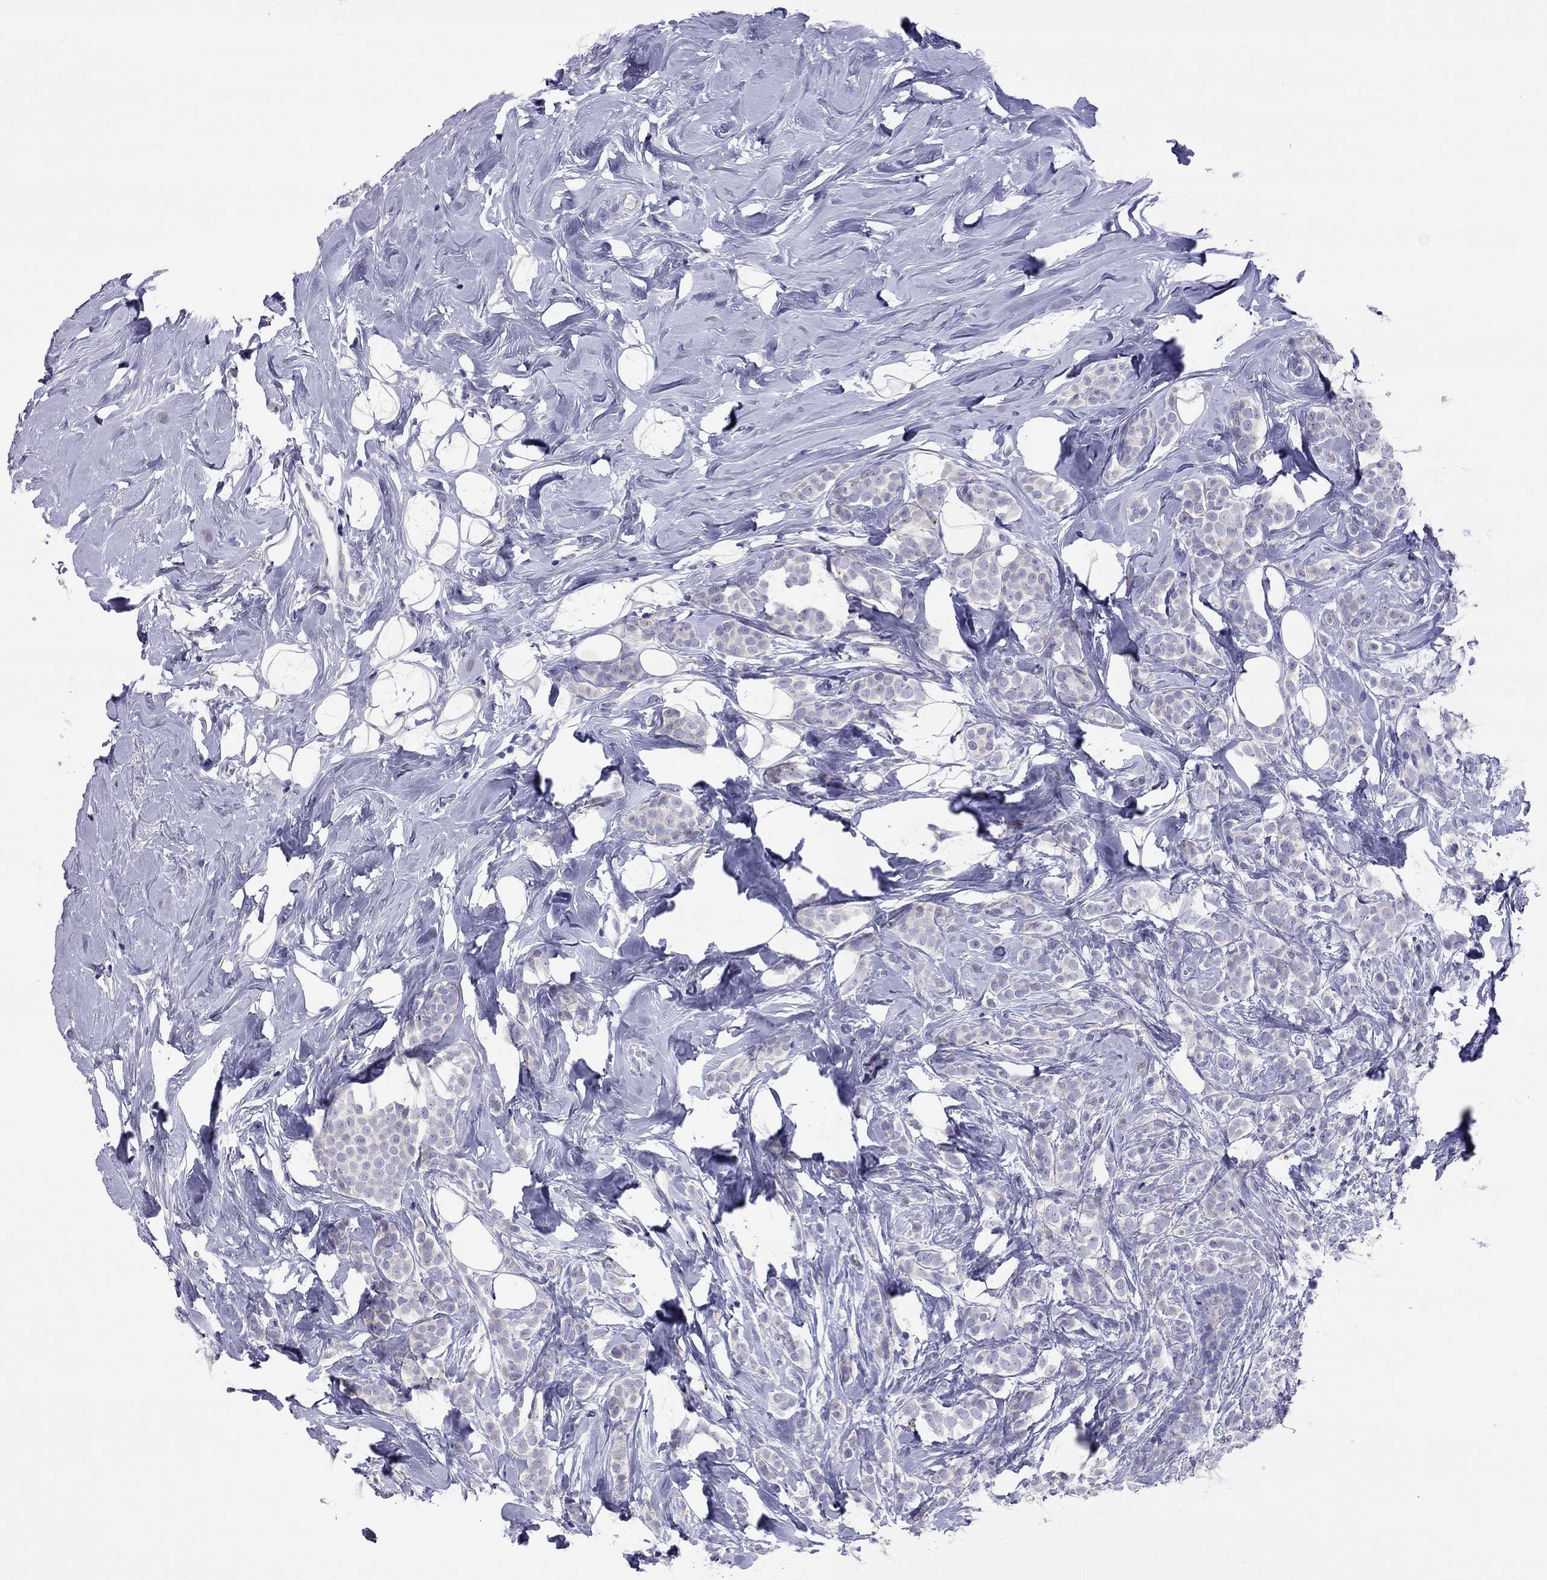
{"staining": {"intensity": "negative", "quantity": "none", "location": "none"}, "tissue": "breast cancer", "cell_type": "Tumor cells", "image_type": "cancer", "snomed": [{"axis": "morphology", "description": "Lobular carcinoma"}, {"axis": "topography", "description": "Breast"}], "caption": "DAB immunohistochemical staining of human breast cancer (lobular carcinoma) demonstrates no significant expression in tumor cells. Nuclei are stained in blue.", "gene": "COL9A1", "patient": {"sex": "female", "age": 49}}